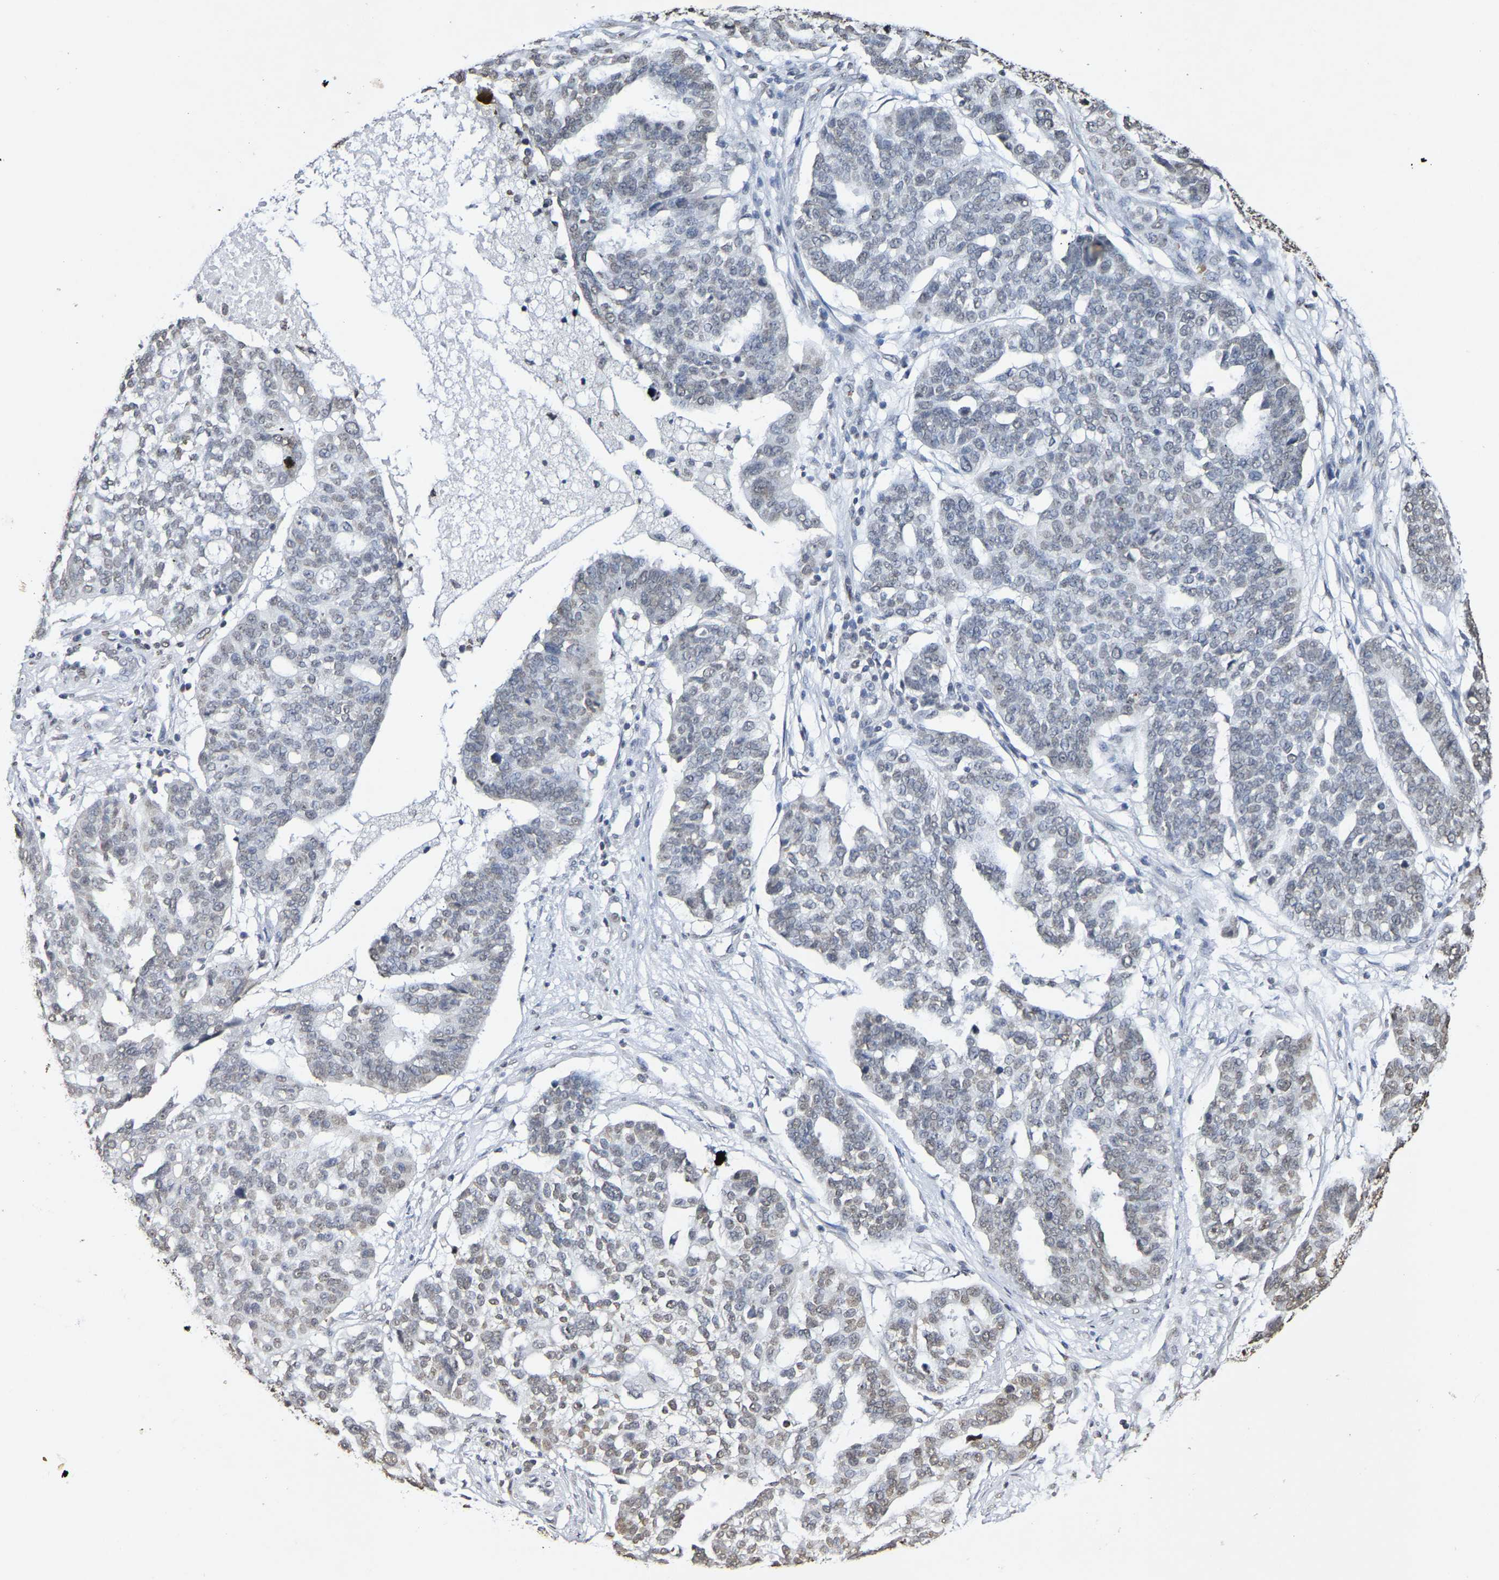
{"staining": {"intensity": "weak", "quantity": "<25%", "location": "nuclear"}, "tissue": "ovarian cancer", "cell_type": "Tumor cells", "image_type": "cancer", "snomed": [{"axis": "morphology", "description": "Cystadenocarcinoma, serous, NOS"}, {"axis": "topography", "description": "Ovary"}], "caption": "This is an immunohistochemistry (IHC) image of serous cystadenocarcinoma (ovarian). There is no expression in tumor cells.", "gene": "ATF4", "patient": {"sex": "female", "age": 59}}